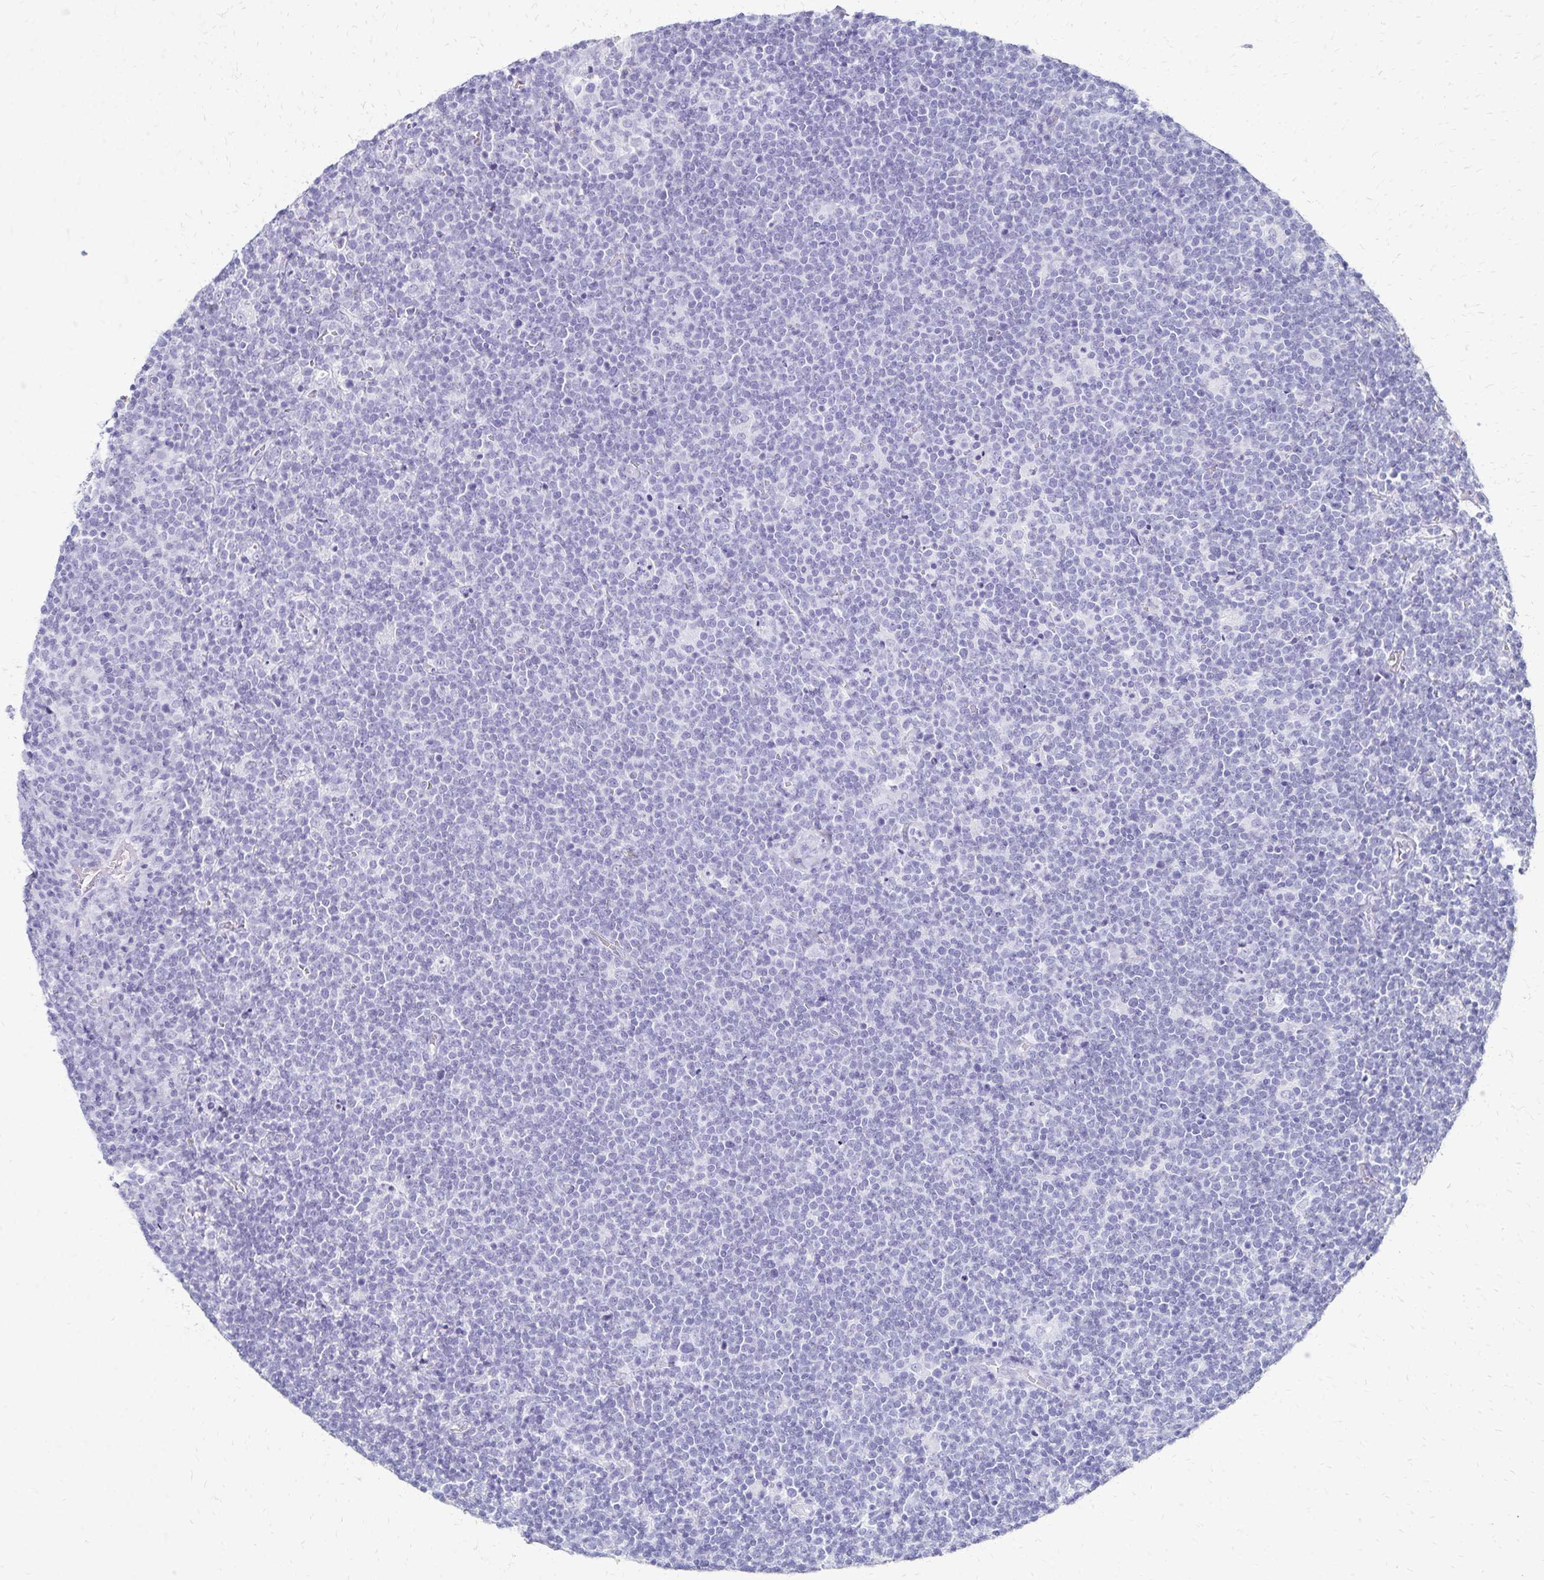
{"staining": {"intensity": "negative", "quantity": "none", "location": "none"}, "tissue": "lymphoma", "cell_type": "Tumor cells", "image_type": "cancer", "snomed": [{"axis": "morphology", "description": "Malignant lymphoma, non-Hodgkin's type, High grade"}, {"axis": "topography", "description": "Lymph node"}], "caption": "This is an immunohistochemistry (IHC) photomicrograph of lymphoma. There is no staining in tumor cells.", "gene": "GIP", "patient": {"sex": "male", "age": 61}}